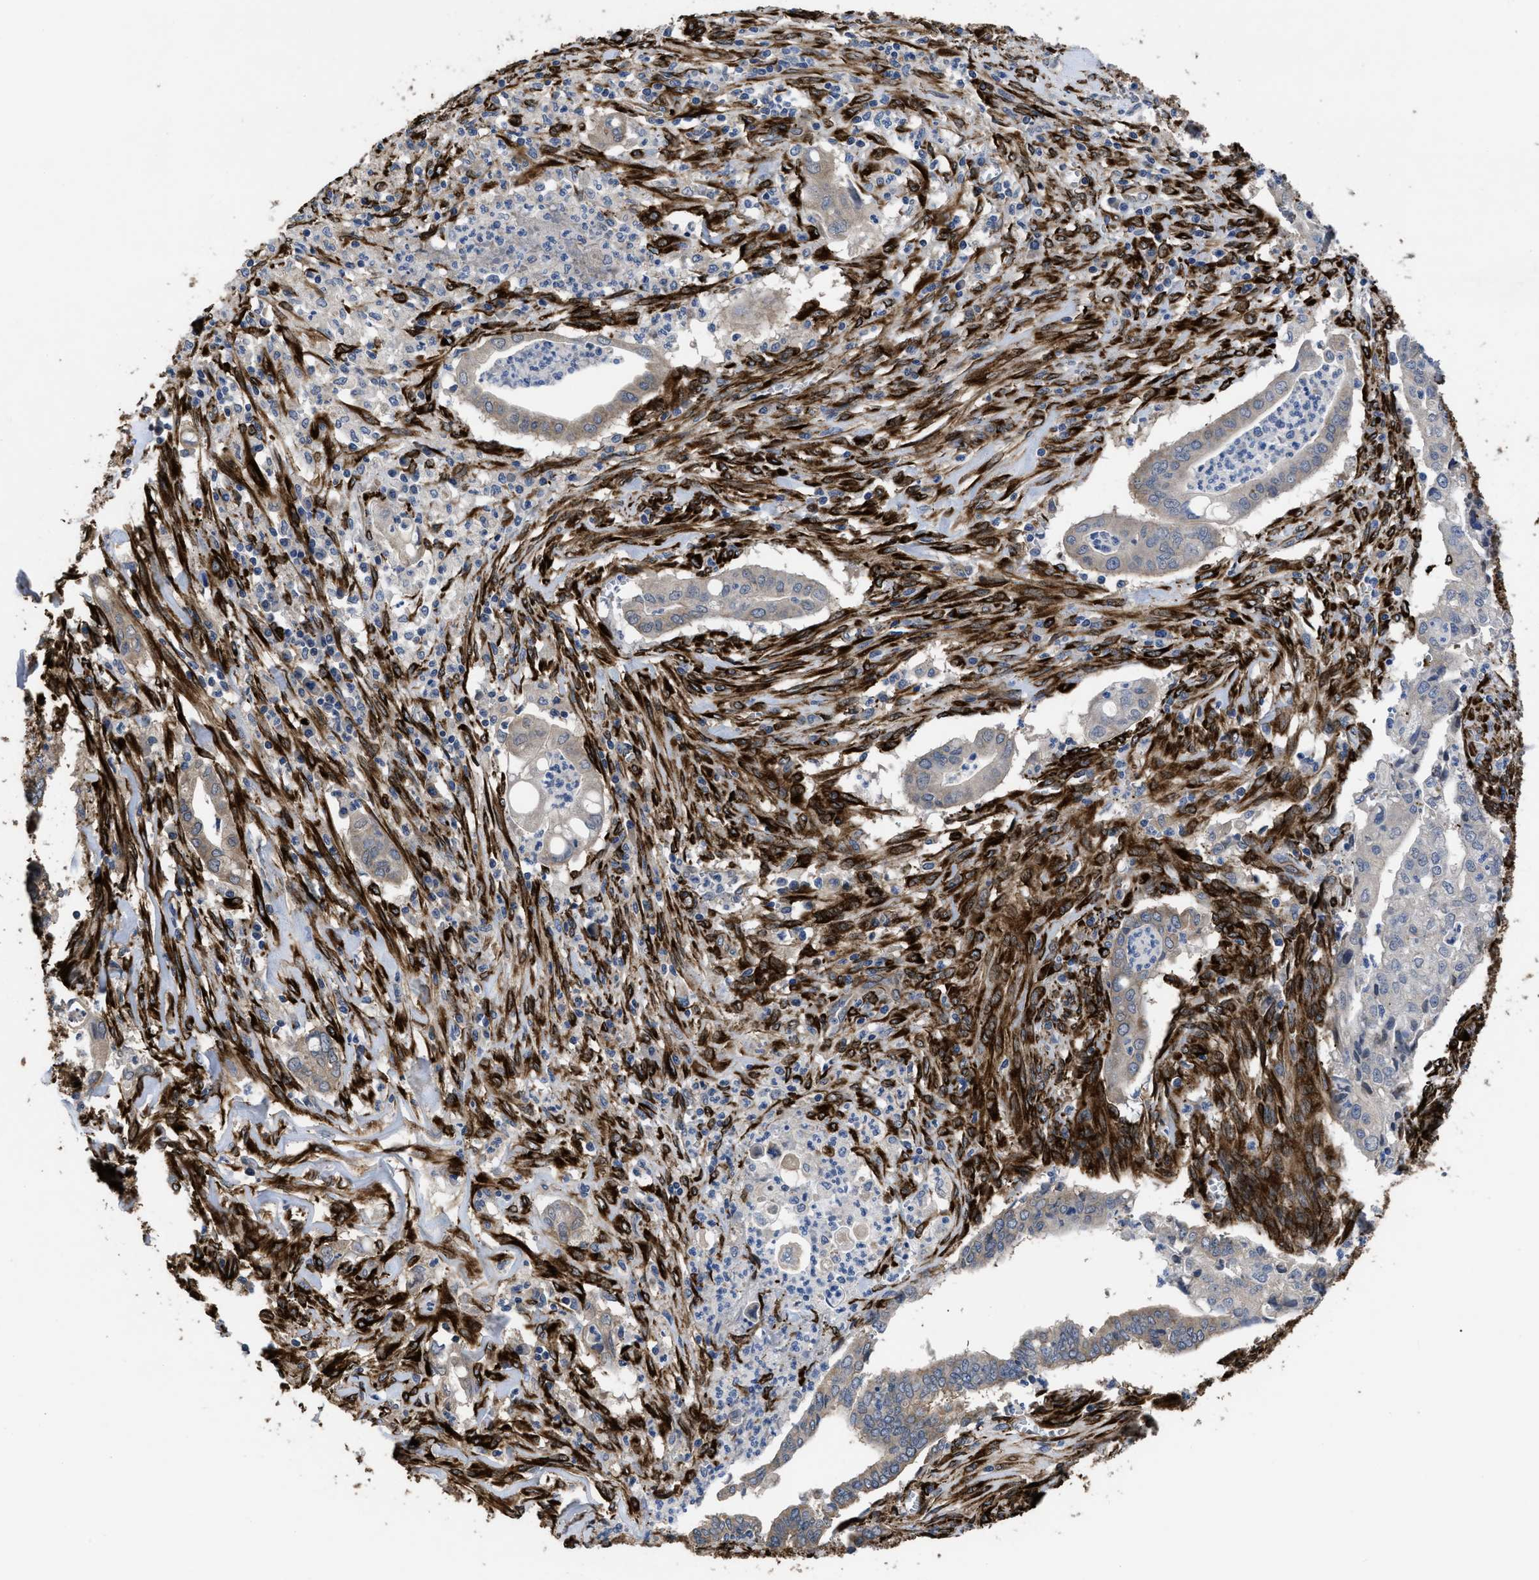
{"staining": {"intensity": "negative", "quantity": "none", "location": "none"}, "tissue": "cervical cancer", "cell_type": "Tumor cells", "image_type": "cancer", "snomed": [{"axis": "morphology", "description": "Adenocarcinoma, NOS"}, {"axis": "topography", "description": "Cervix"}], "caption": "A histopathology image of human cervical cancer (adenocarcinoma) is negative for staining in tumor cells.", "gene": "SQLE", "patient": {"sex": "female", "age": 44}}